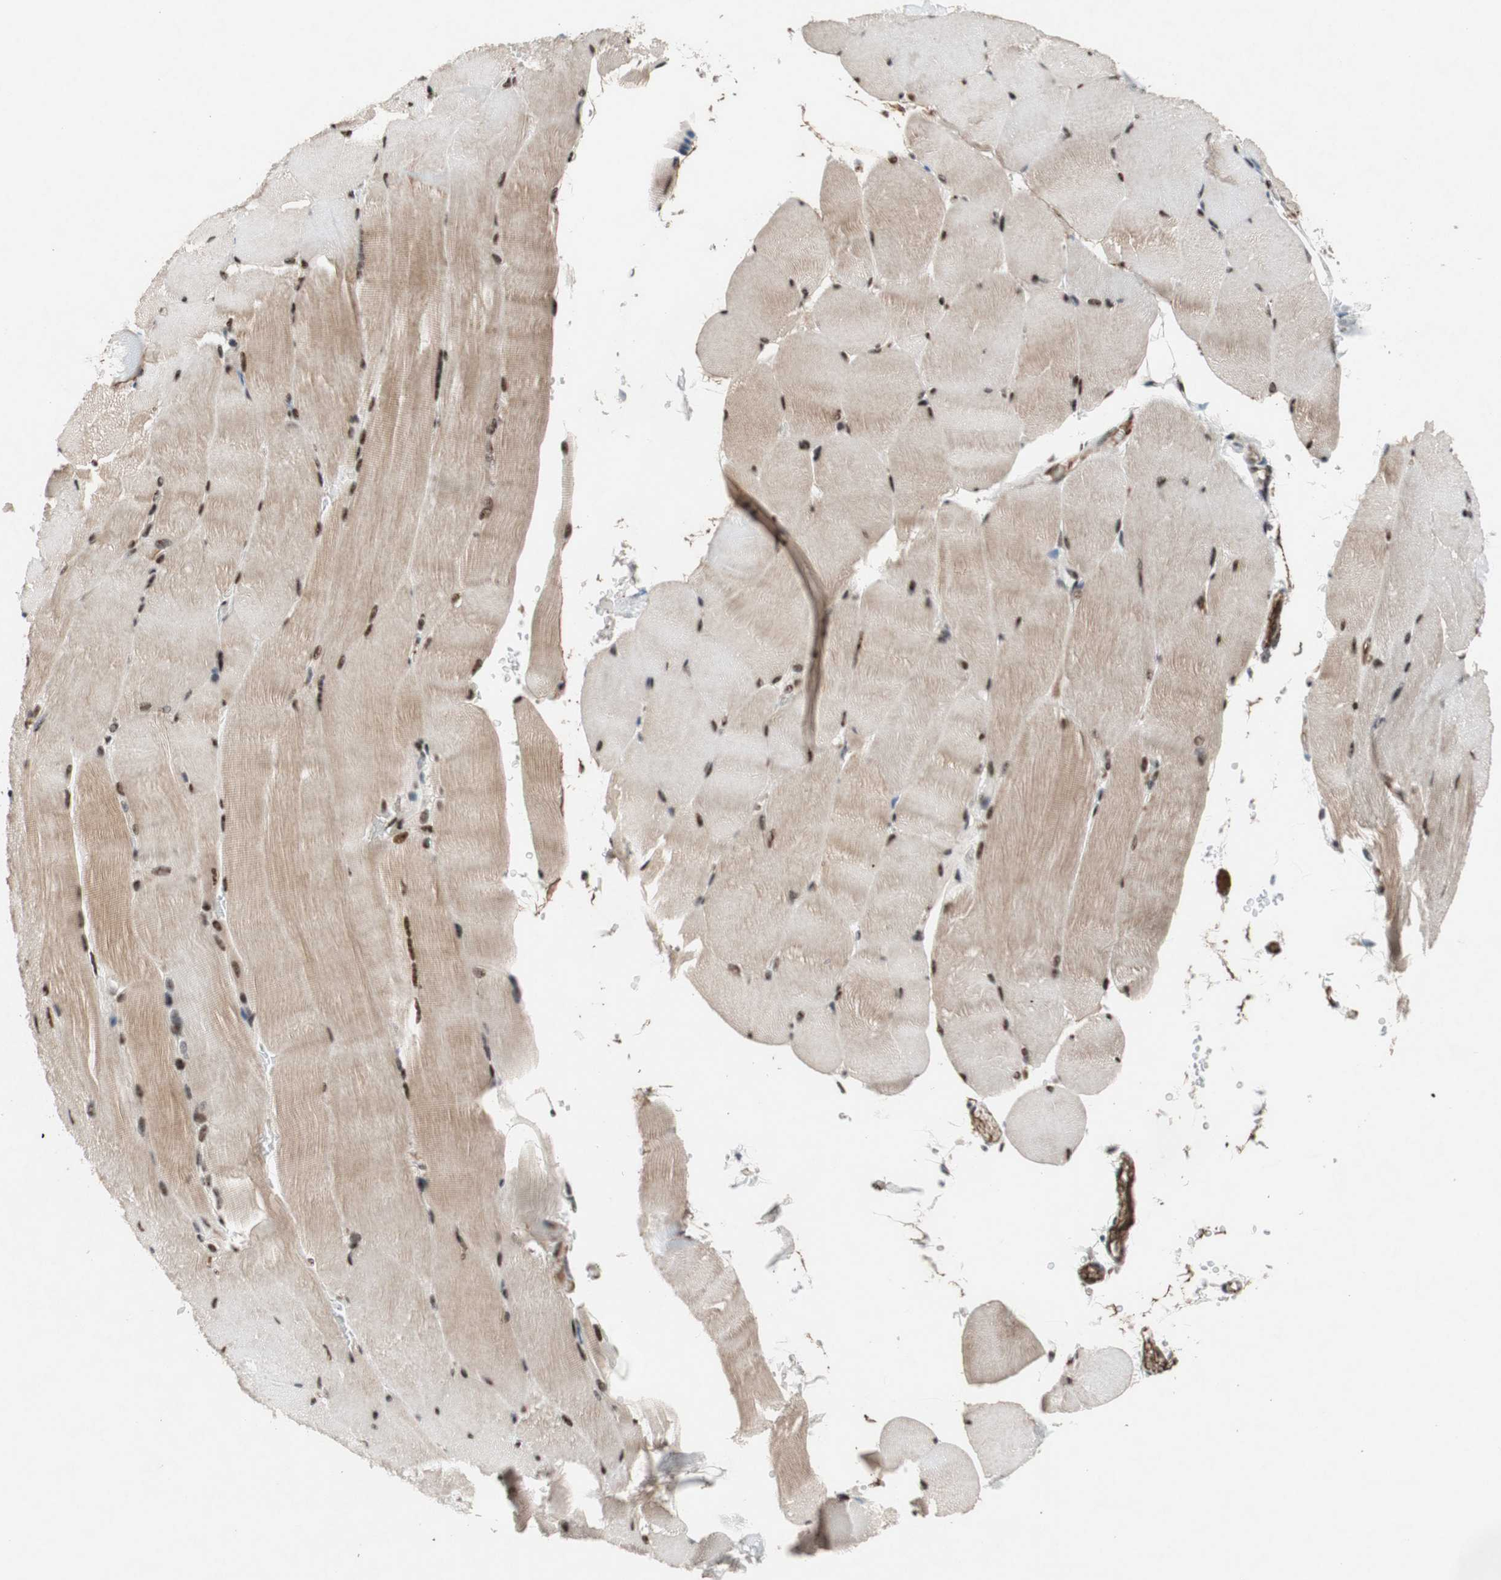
{"staining": {"intensity": "strong", "quantity": ">75%", "location": "cytoplasmic/membranous,nuclear"}, "tissue": "skeletal muscle", "cell_type": "Myocytes", "image_type": "normal", "snomed": [{"axis": "morphology", "description": "Normal tissue, NOS"}, {"axis": "topography", "description": "Skin"}, {"axis": "topography", "description": "Skeletal muscle"}], "caption": "The photomicrograph reveals staining of unremarkable skeletal muscle, revealing strong cytoplasmic/membranous,nuclear protein staining (brown color) within myocytes. Immunohistochemistry stains the protein in brown and the nuclei are stained blue.", "gene": "TLE1", "patient": {"sex": "male", "age": 83}}